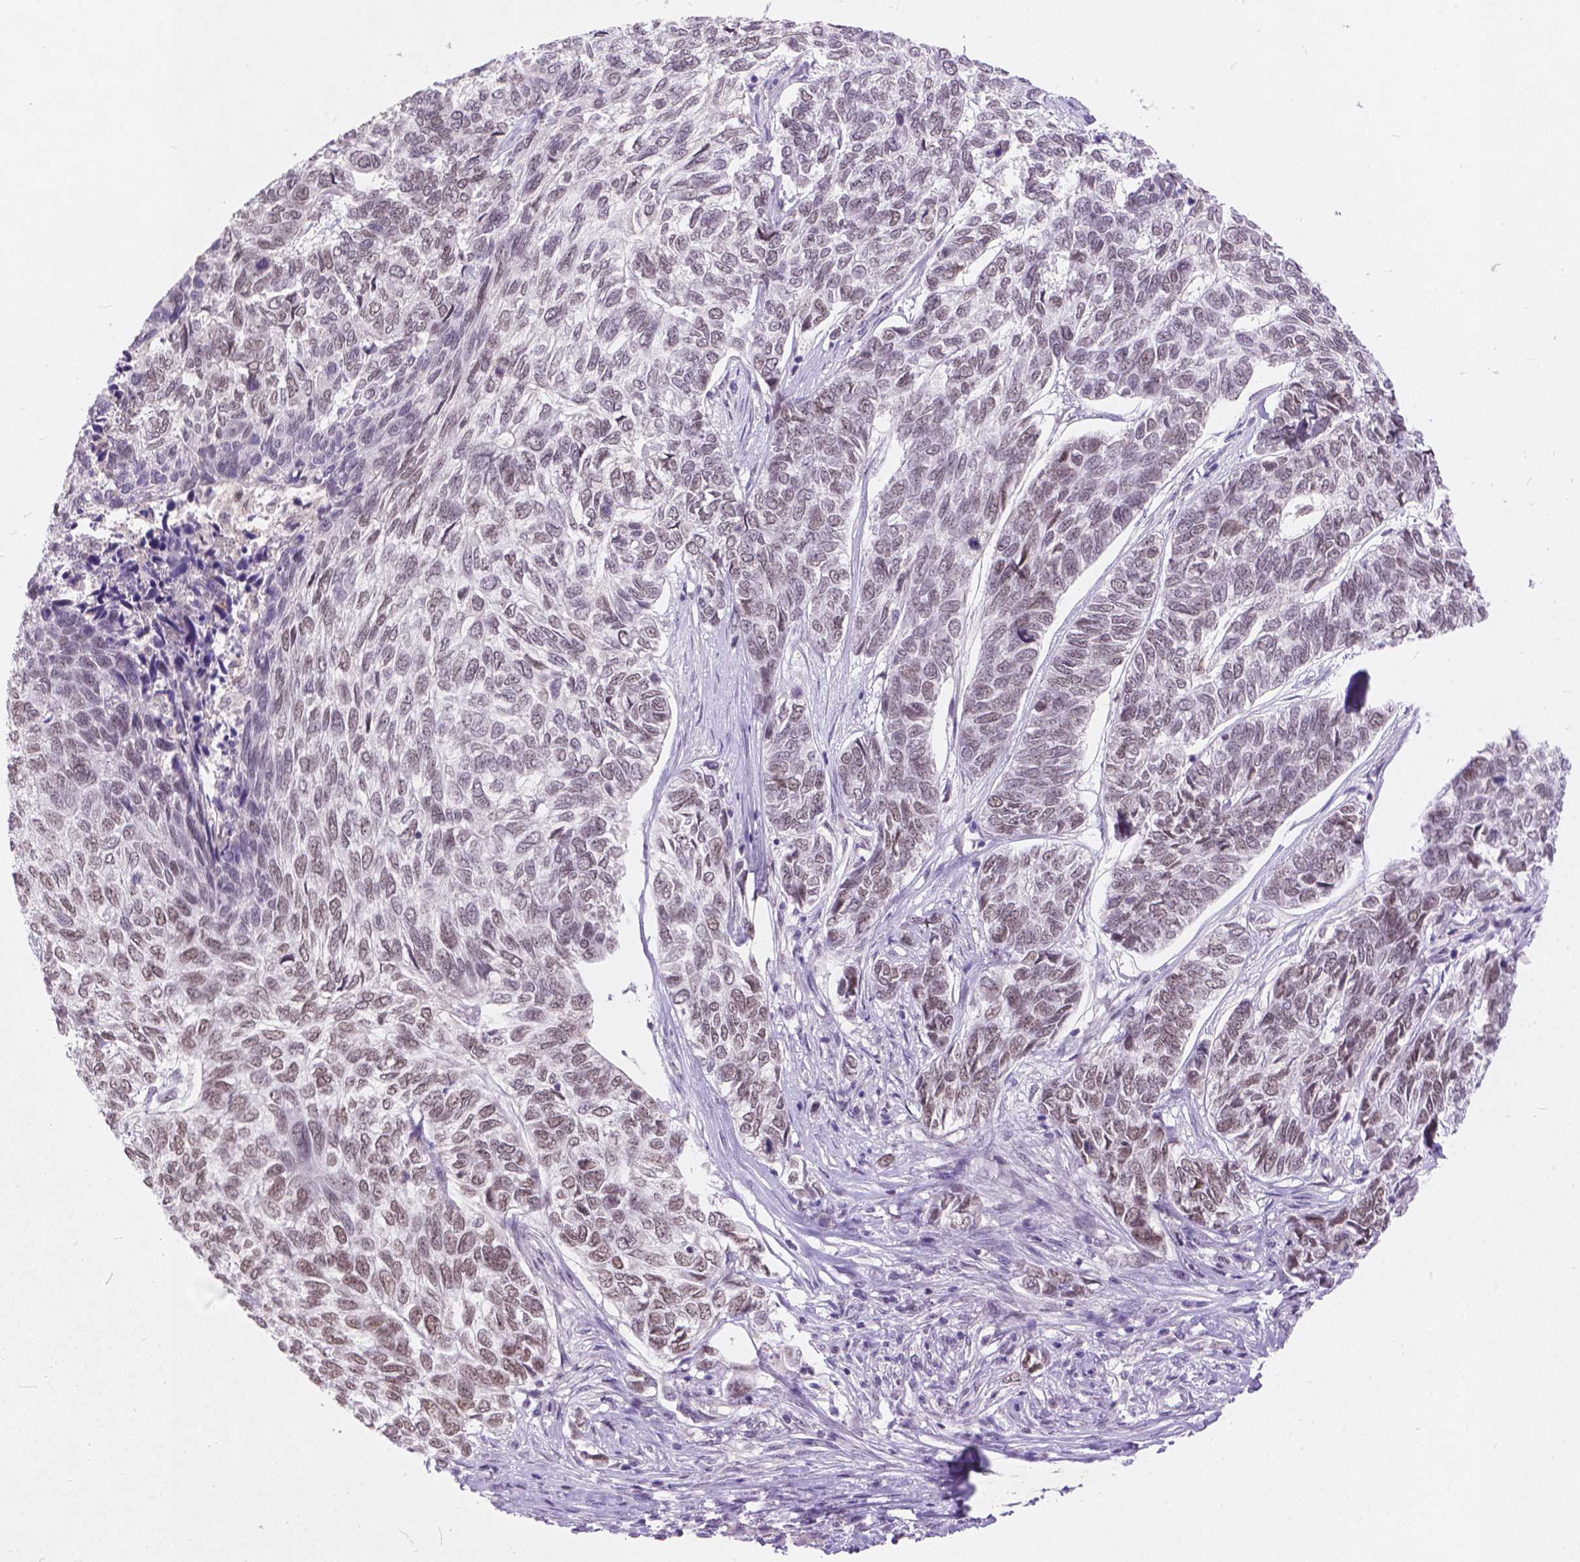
{"staining": {"intensity": "moderate", "quantity": "25%-75%", "location": "nuclear"}, "tissue": "skin cancer", "cell_type": "Tumor cells", "image_type": "cancer", "snomed": [{"axis": "morphology", "description": "Basal cell carcinoma"}, {"axis": "topography", "description": "Skin"}], "caption": "This is an image of immunohistochemistry staining of basal cell carcinoma (skin), which shows moderate positivity in the nuclear of tumor cells.", "gene": "FAM53A", "patient": {"sex": "female", "age": 65}}